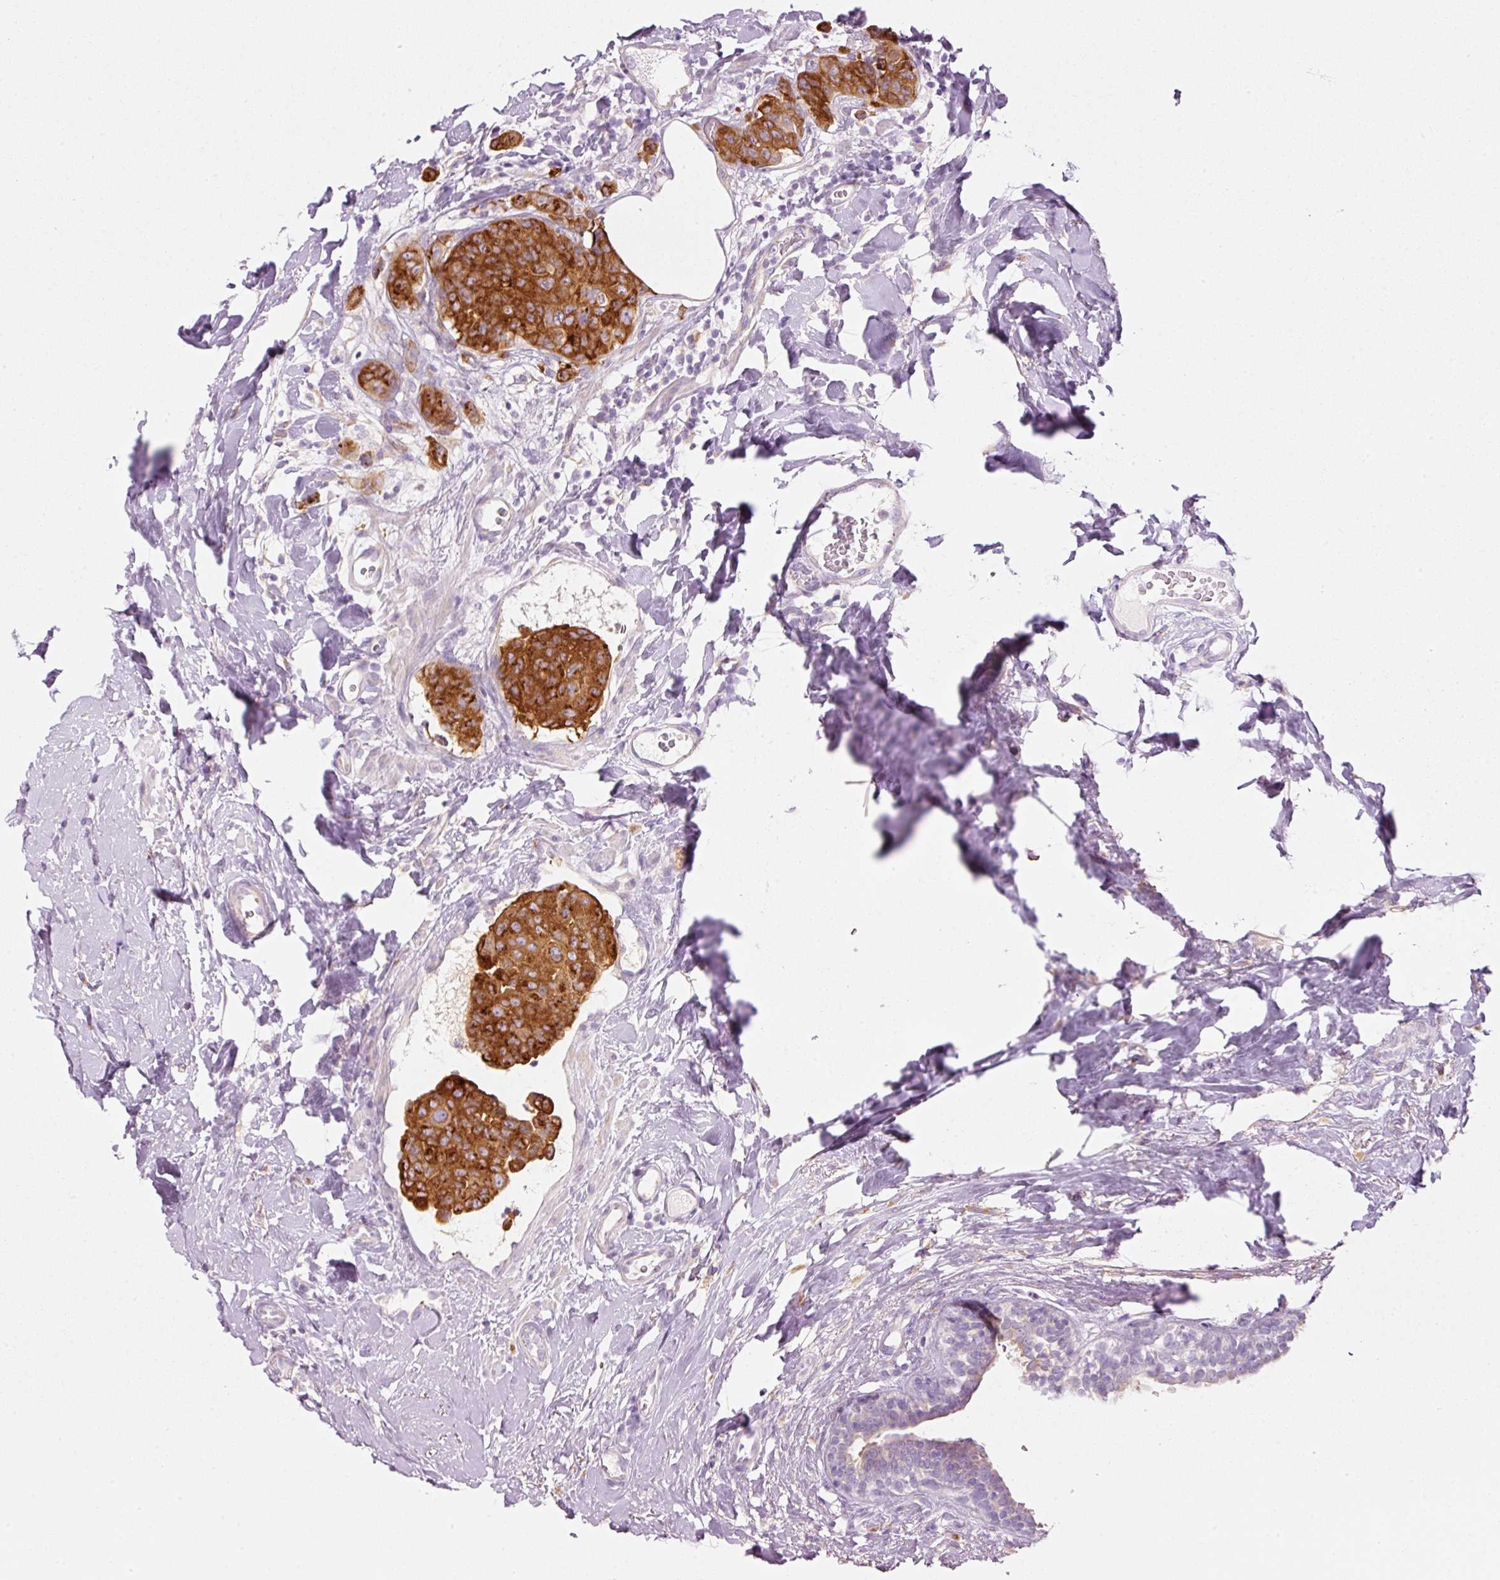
{"staining": {"intensity": "strong", "quantity": ">75%", "location": "cytoplasmic/membranous"}, "tissue": "breast cancer", "cell_type": "Tumor cells", "image_type": "cancer", "snomed": [{"axis": "morphology", "description": "Duct carcinoma"}, {"axis": "topography", "description": "Breast"}], "caption": "Protein analysis of breast cancer tissue reveals strong cytoplasmic/membranous expression in approximately >75% of tumor cells.", "gene": "PDXDC1", "patient": {"sex": "female", "age": 40}}